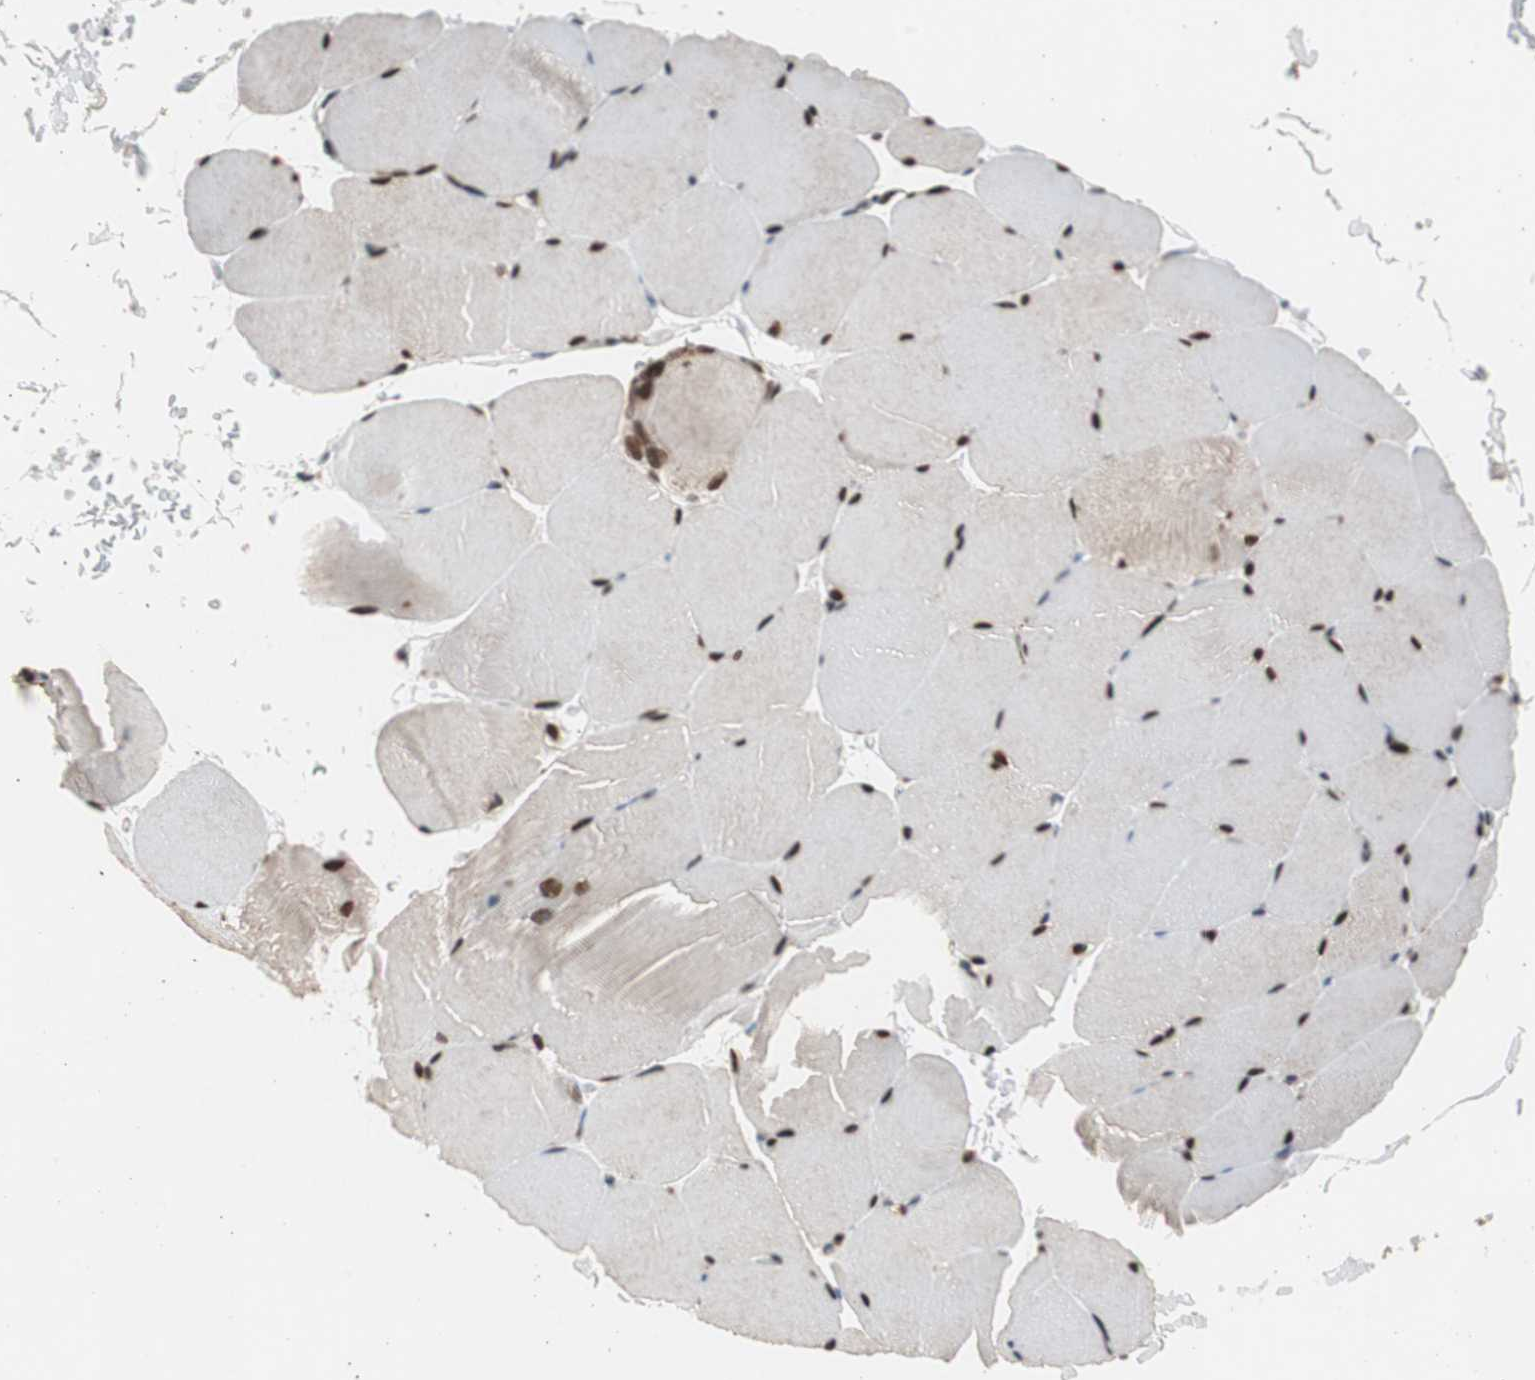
{"staining": {"intensity": "strong", "quantity": ">75%", "location": "nuclear"}, "tissue": "skeletal muscle", "cell_type": "Myocytes", "image_type": "normal", "snomed": [{"axis": "morphology", "description": "Normal tissue, NOS"}, {"axis": "topography", "description": "Skeletal muscle"}, {"axis": "topography", "description": "Parathyroid gland"}], "caption": "Myocytes display high levels of strong nuclear staining in approximately >75% of cells in benign skeletal muscle.", "gene": "RPA1", "patient": {"sex": "female", "age": 37}}